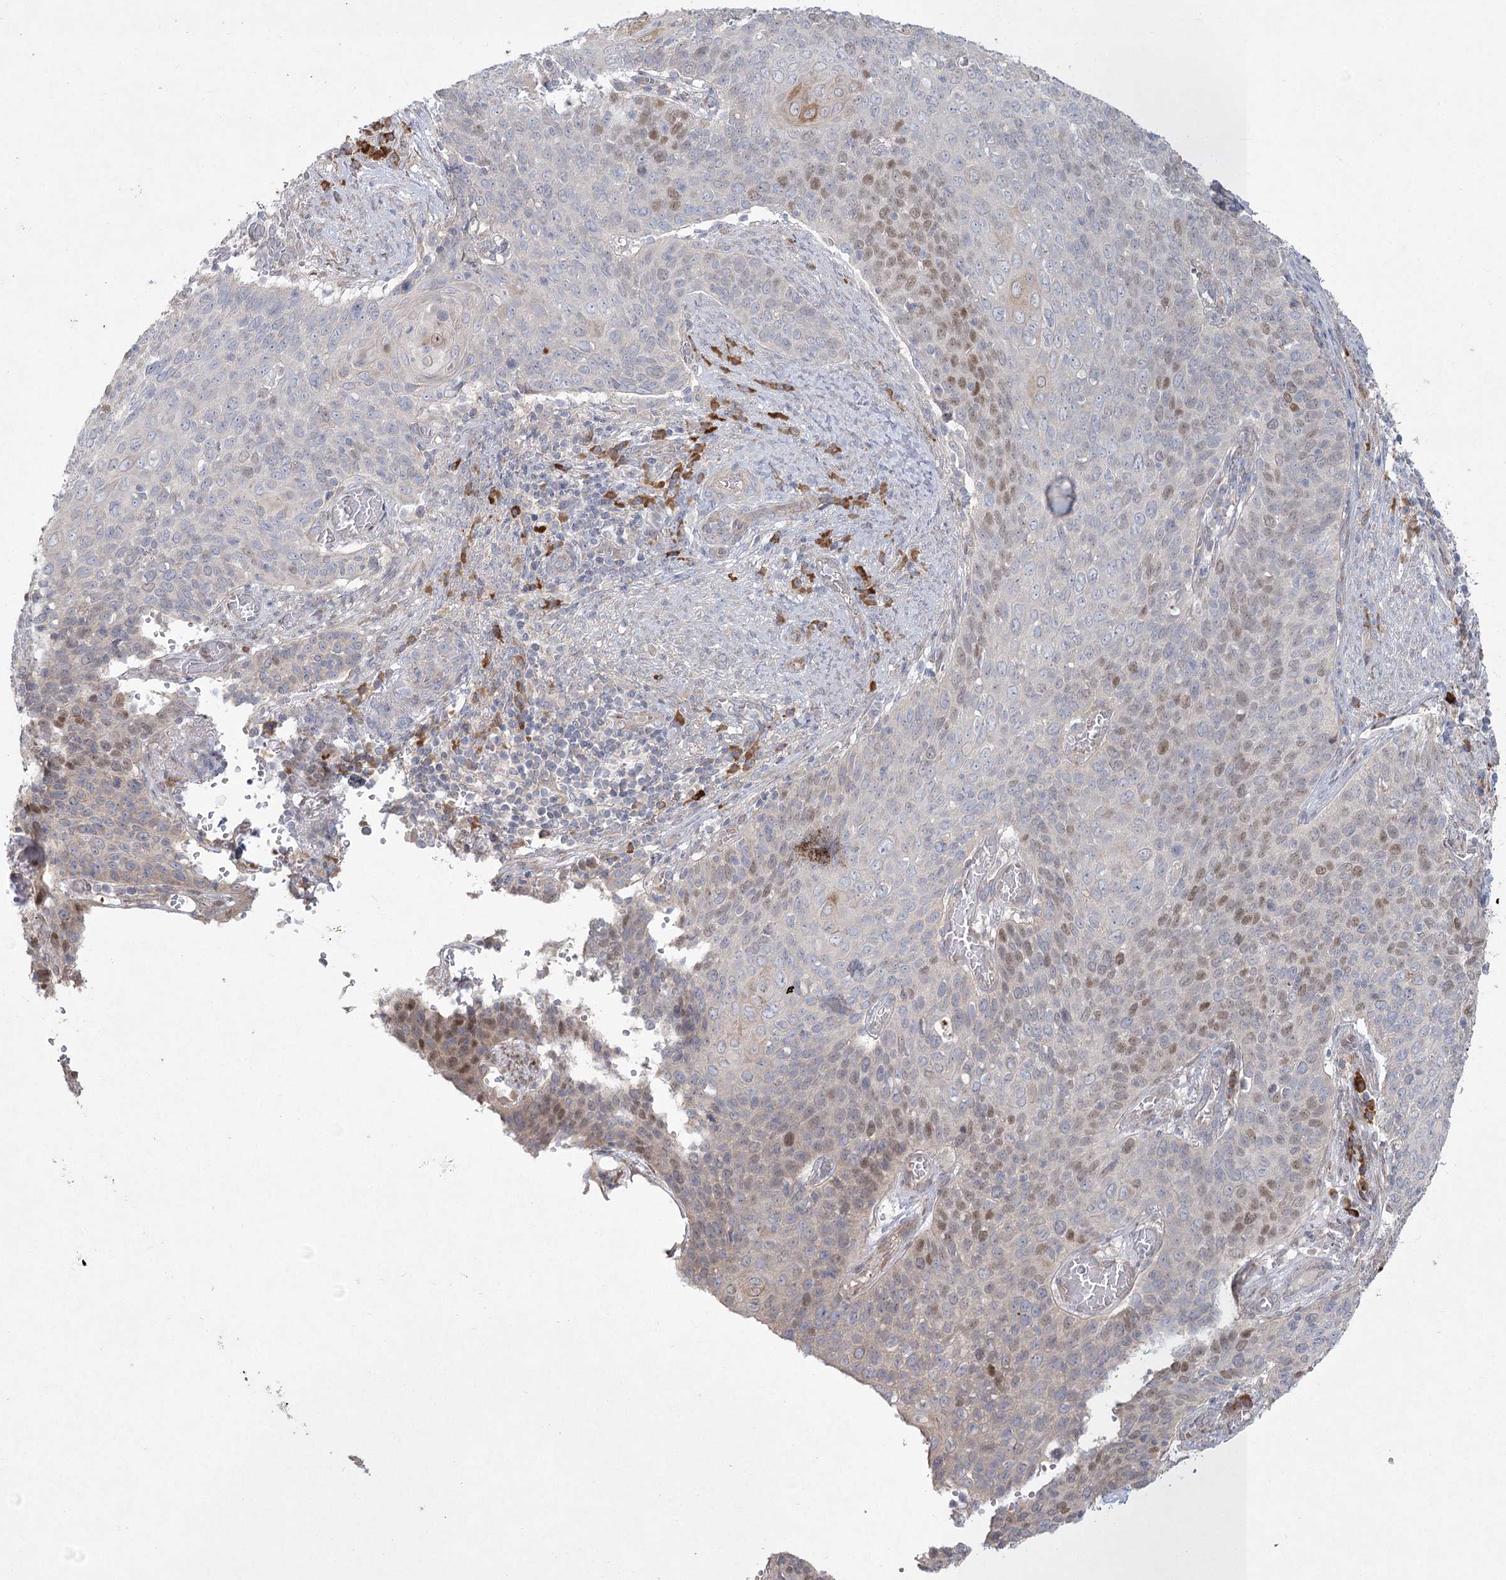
{"staining": {"intensity": "moderate", "quantity": "<25%", "location": "nuclear"}, "tissue": "cervical cancer", "cell_type": "Tumor cells", "image_type": "cancer", "snomed": [{"axis": "morphology", "description": "Squamous cell carcinoma, NOS"}, {"axis": "topography", "description": "Cervix"}], "caption": "Brown immunohistochemical staining in human squamous cell carcinoma (cervical) shows moderate nuclear positivity in about <25% of tumor cells.", "gene": "CAMTA1", "patient": {"sex": "female", "age": 39}}